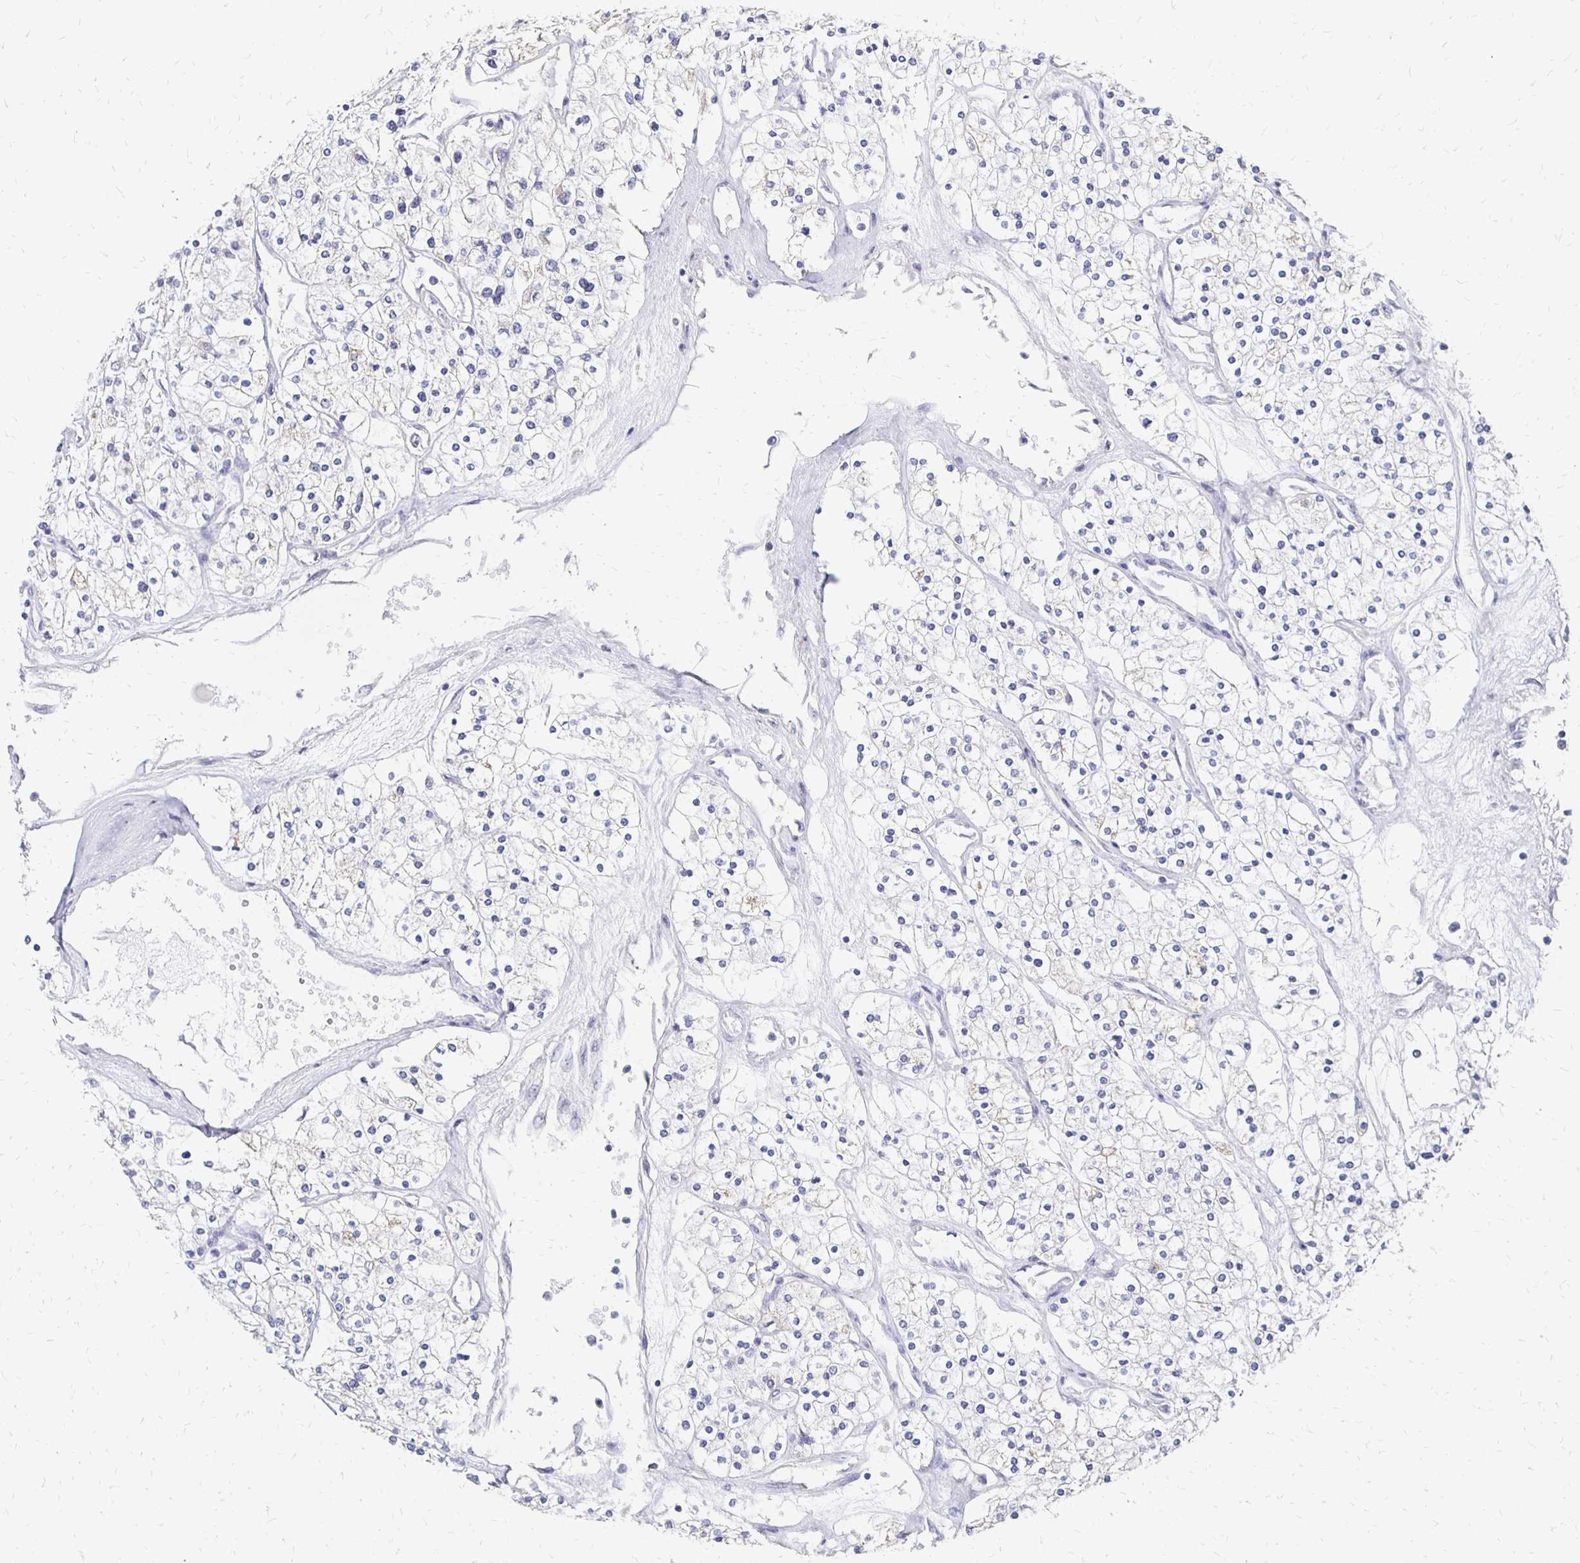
{"staining": {"intensity": "moderate", "quantity": "<25%", "location": "cytoplasmic/membranous"}, "tissue": "renal cancer", "cell_type": "Tumor cells", "image_type": "cancer", "snomed": [{"axis": "morphology", "description": "Adenocarcinoma, NOS"}, {"axis": "topography", "description": "Kidney"}], "caption": "Tumor cells reveal low levels of moderate cytoplasmic/membranous expression in about <25% of cells in renal cancer.", "gene": "ATOSB", "patient": {"sex": "male", "age": 80}}